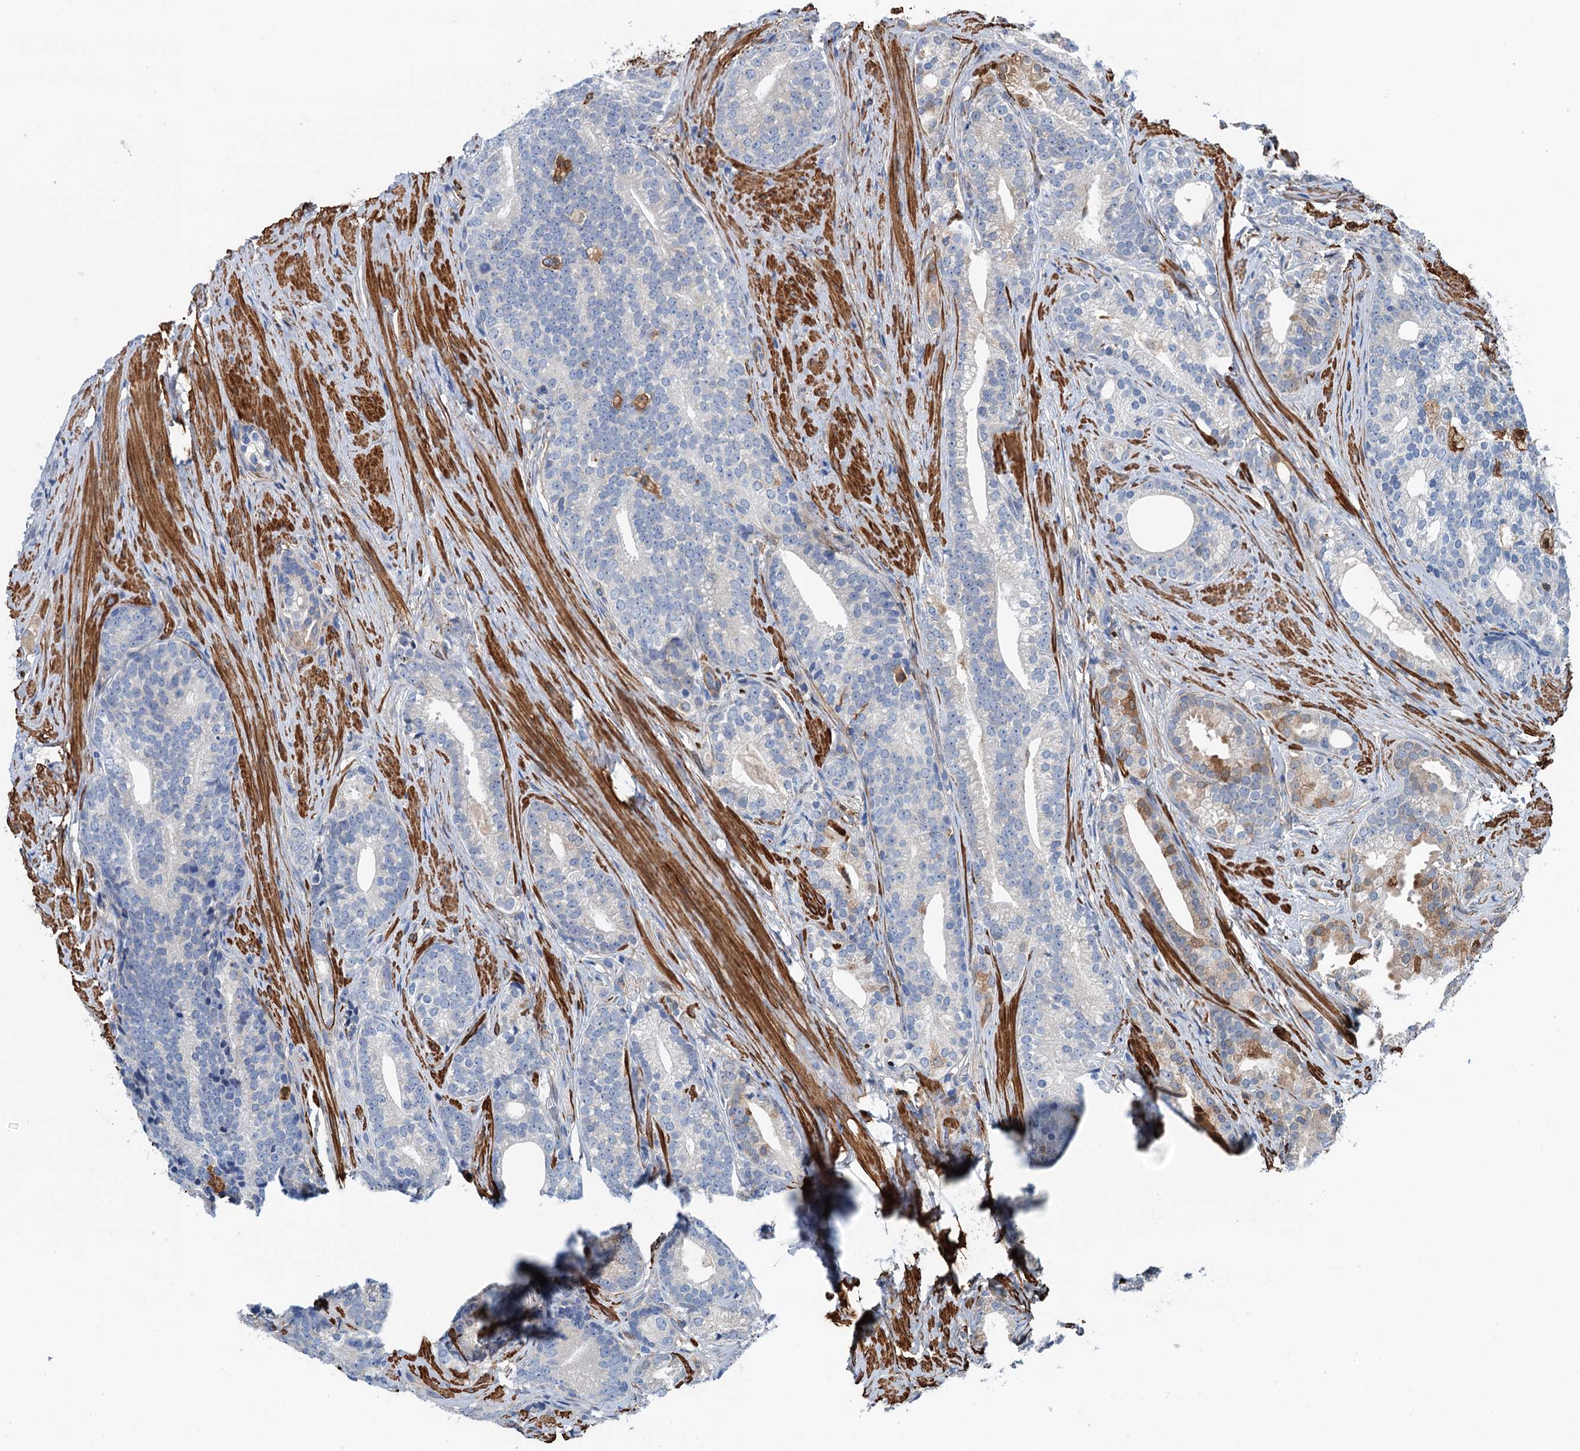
{"staining": {"intensity": "moderate", "quantity": "<25%", "location": "cytoplasmic/membranous"}, "tissue": "prostate cancer", "cell_type": "Tumor cells", "image_type": "cancer", "snomed": [{"axis": "morphology", "description": "Adenocarcinoma, Low grade"}, {"axis": "topography", "description": "Prostate"}], "caption": "An image of human prostate cancer (adenocarcinoma (low-grade)) stained for a protein exhibits moderate cytoplasmic/membranous brown staining in tumor cells.", "gene": "CSTPP1", "patient": {"sex": "male", "age": 71}}